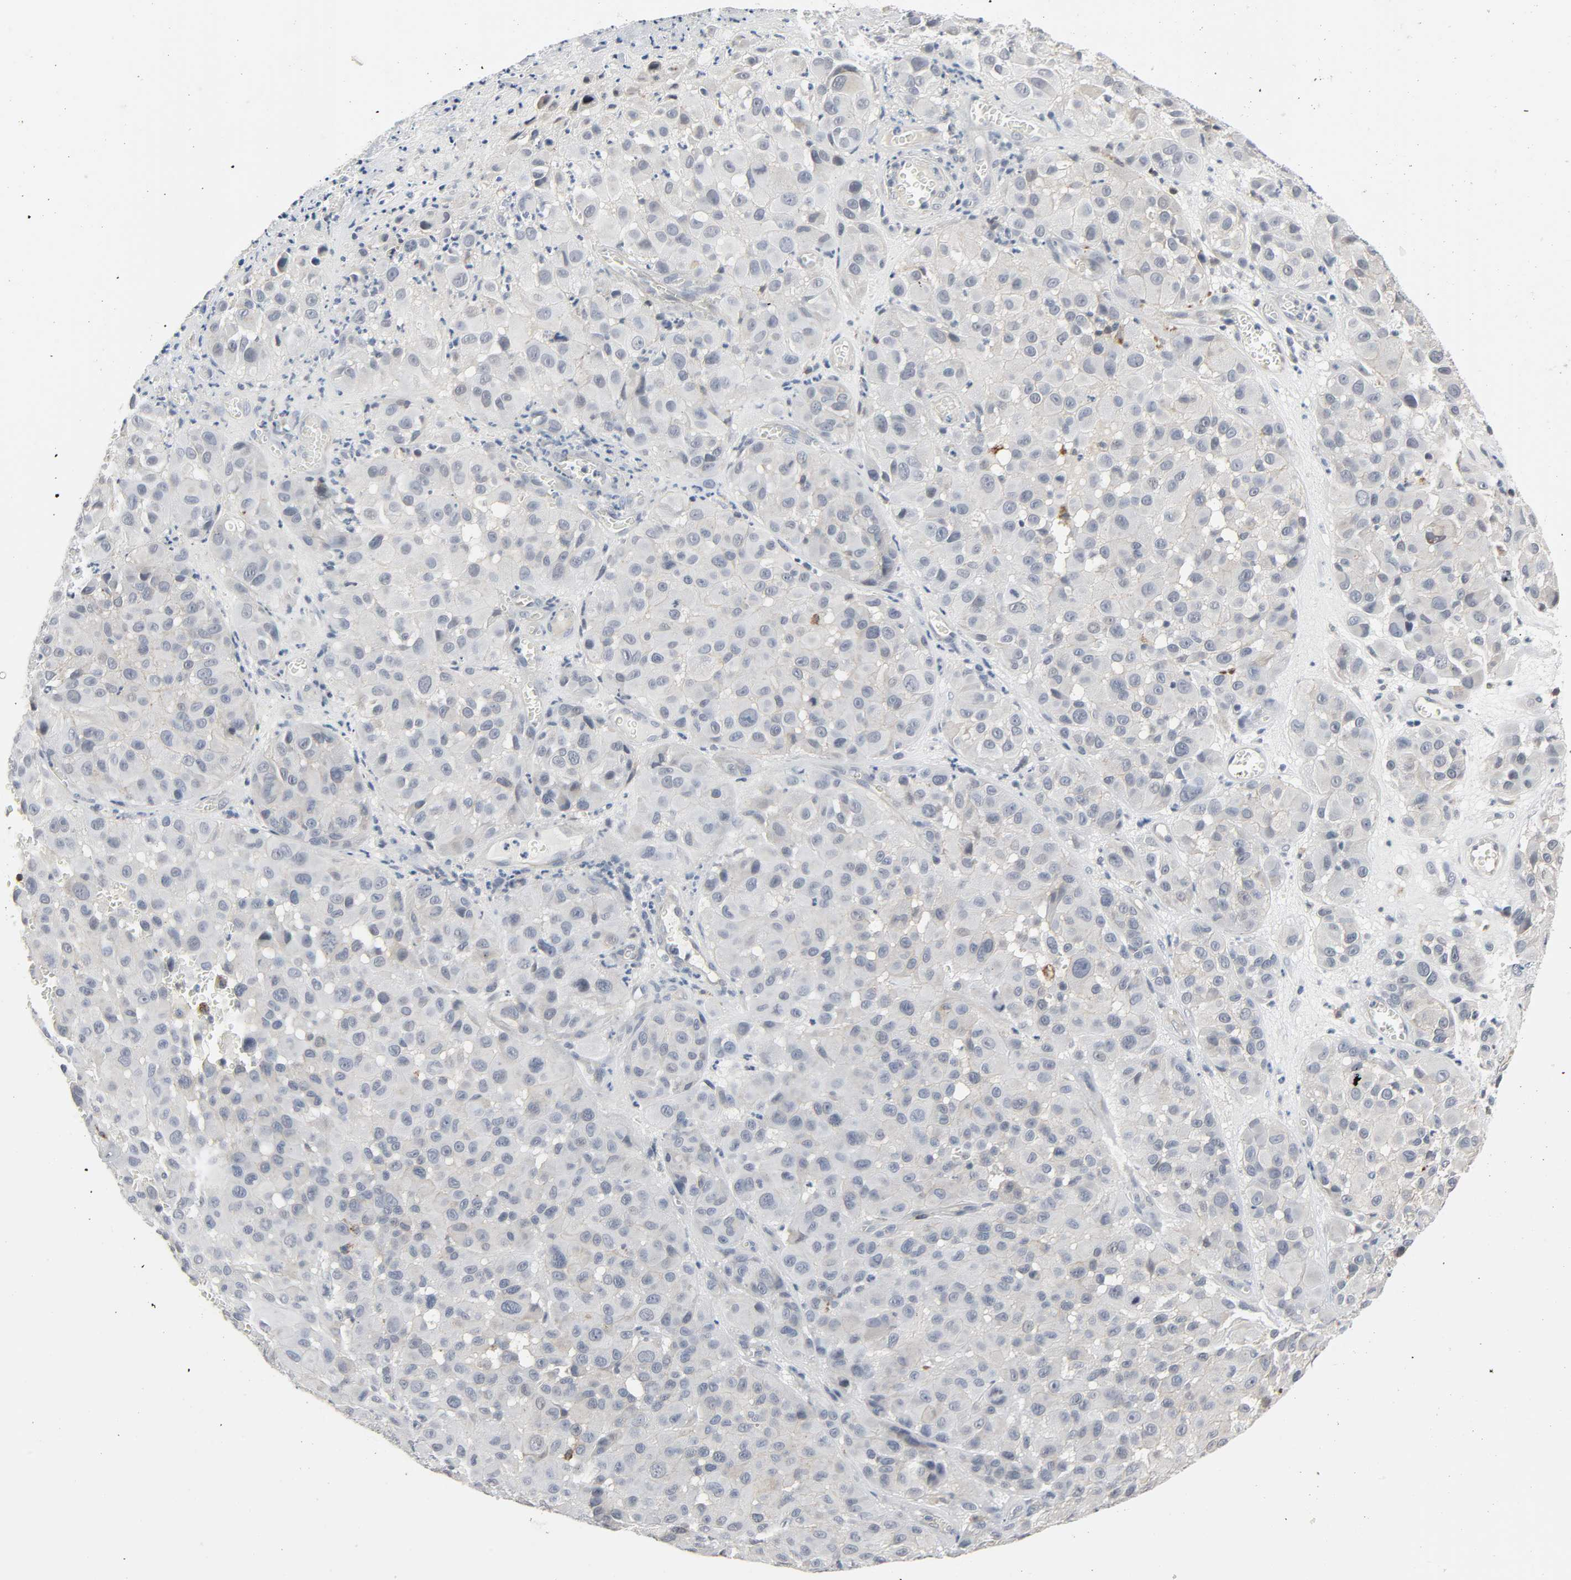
{"staining": {"intensity": "negative", "quantity": "none", "location": "none"}, "tissue": "melanoma", "cell_type": "Tumor cells", "image_type": "cancer", "snomed": [{"axis": "morphology", "description": "Malignant melanoma, NOS"}, {"axis": "topography", "description": "Skin"}], "caption": "This is an IHC image of human malignant melanoma. There is no staining in tumor cells.", "gene": "CD4", "patient": {"sex": "female", "age": 21}}